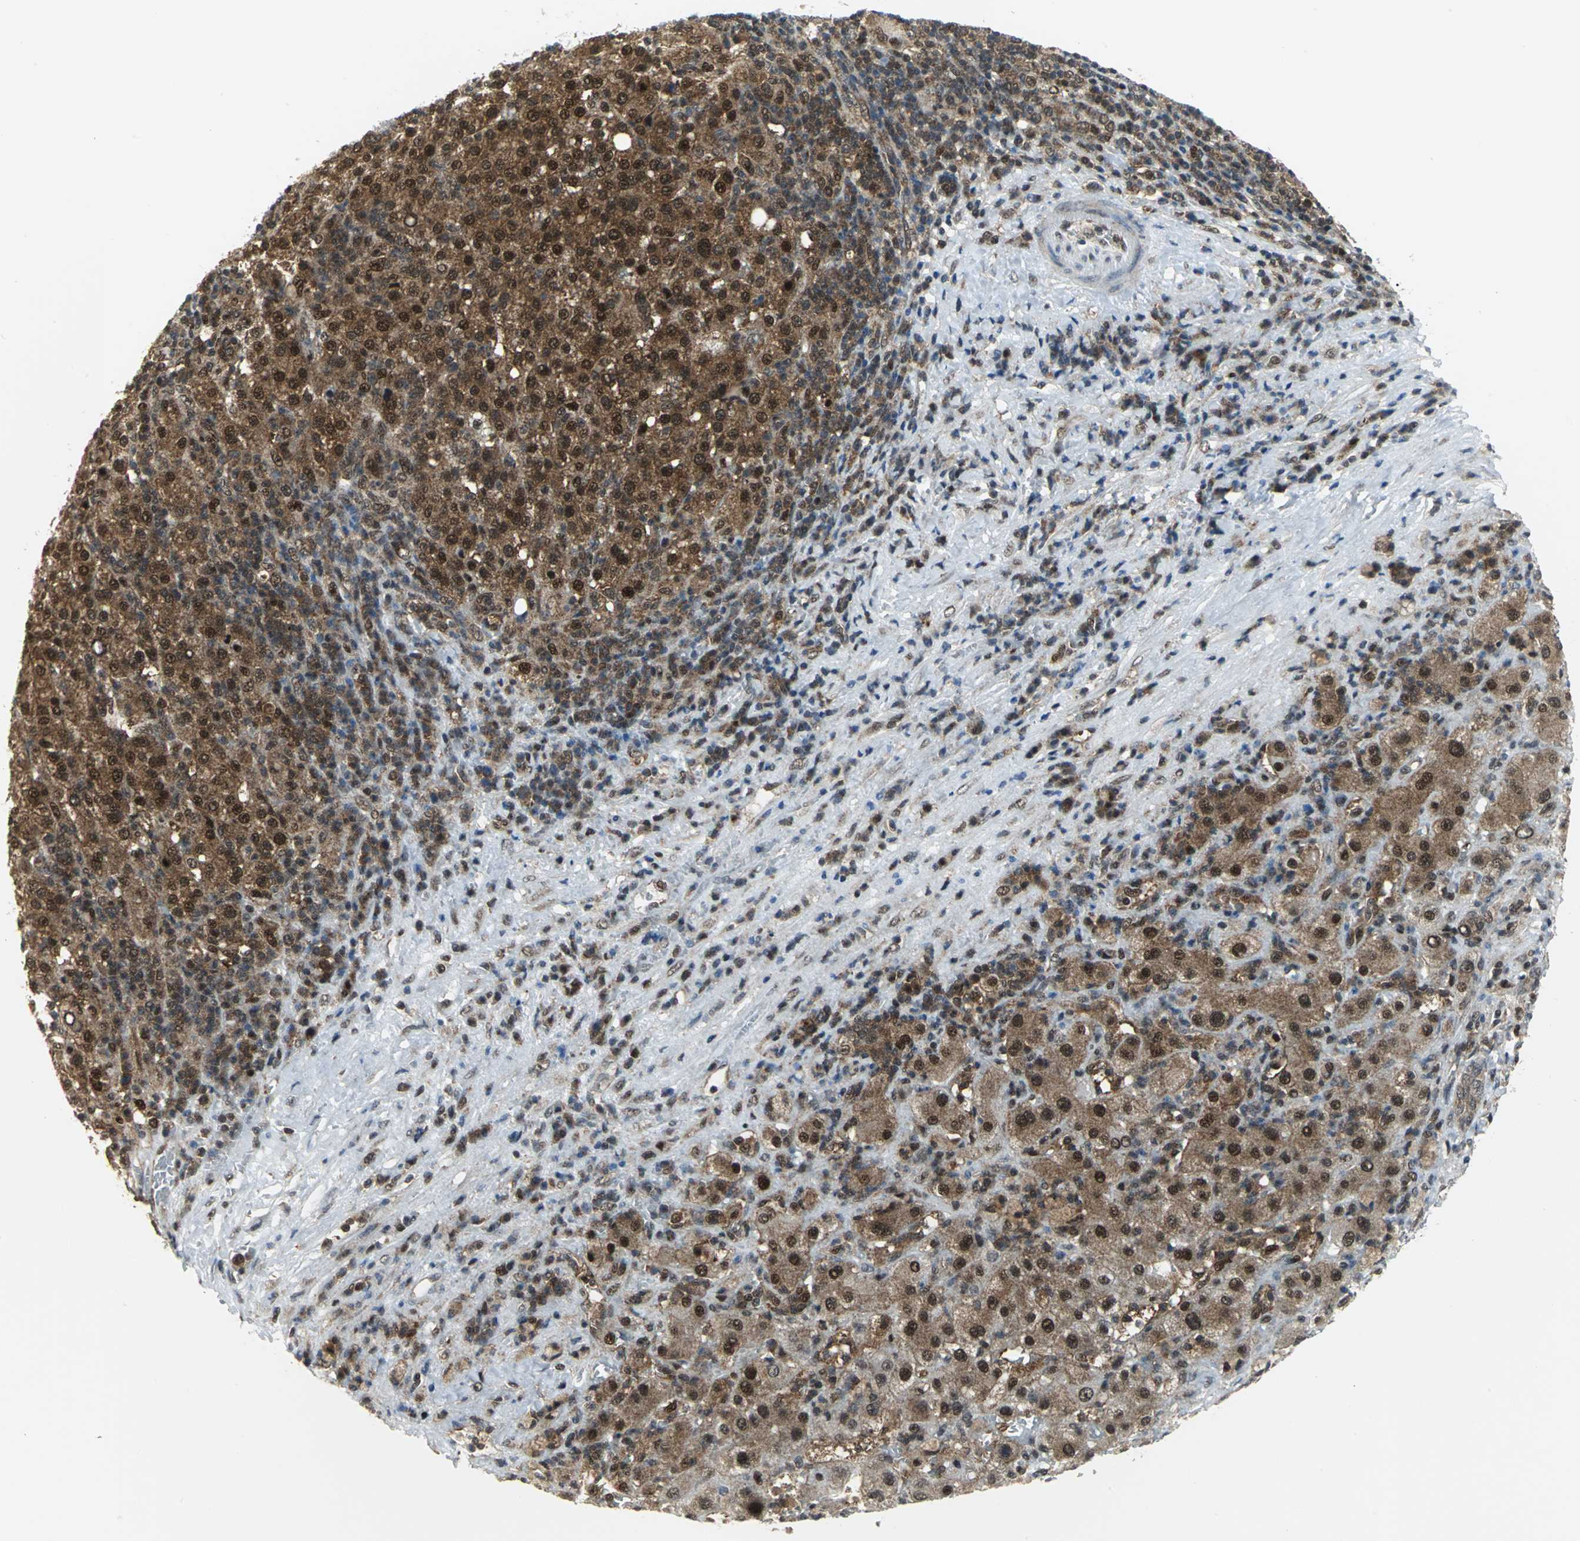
{"staining": {"intensity": "strong", "quantity": ">75%", "location": "cytoplasmic/membranous,nuclear"}, "tissue": "liver cancer", "cell_type": "Tumor cells", "image_type": "cancer", "snomed": [{"axis": "morphology", "description": "Carcinoma, Hepatocellular, NOS"}, {"axis": "topography", "description": "Liver"}], "caption": "Brown immunohistochemical staining in human liver cancer (hepatocellular carcinoma) exhibits strong cytoplasmic/membranous and nuclear positivity in approximately >75% of tumor cells.", "gene": "PSMA4", "patient": {"sex": "female", "age": 58}}